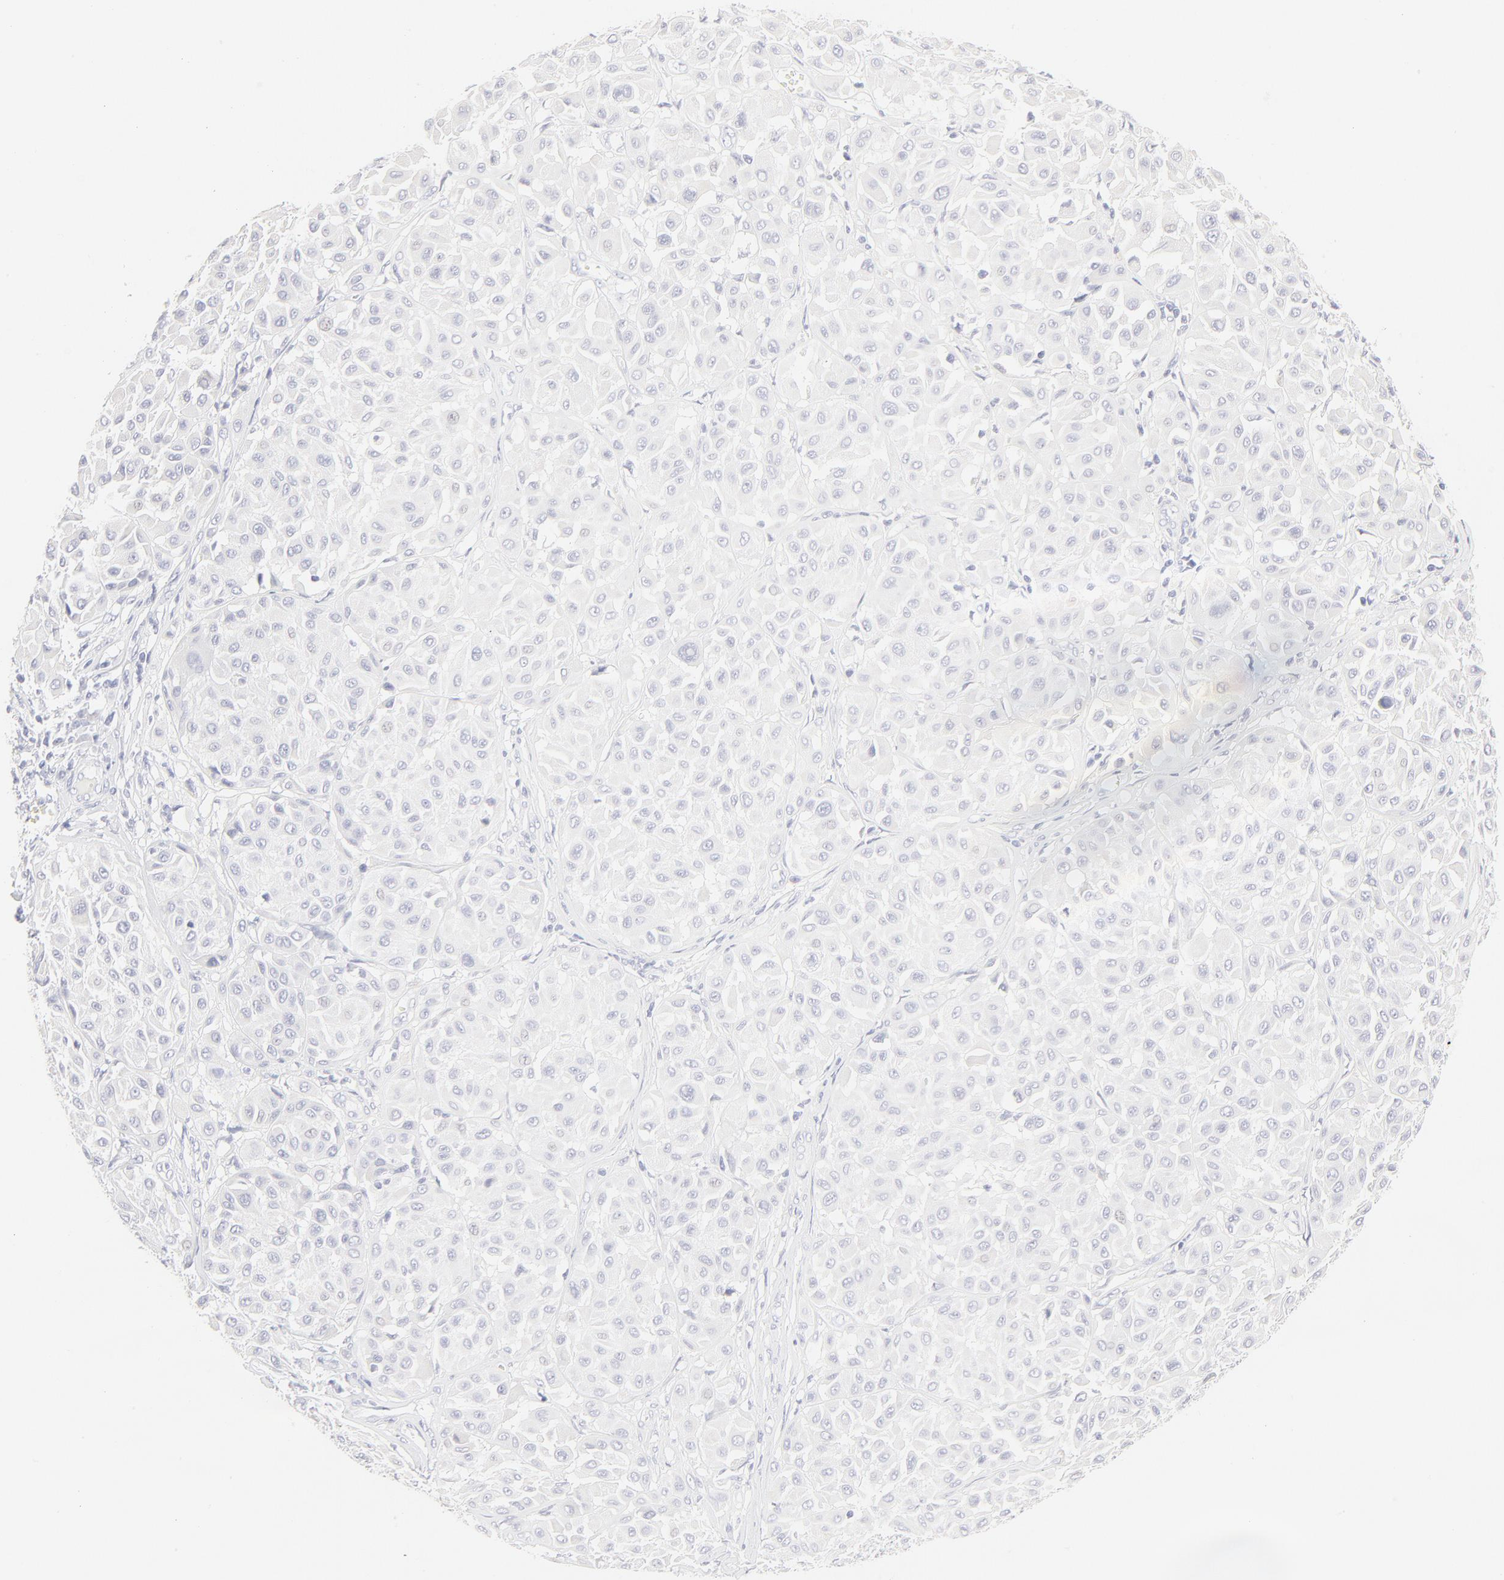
{"staining": {"intensity": "negative", "quantity": "none", "location": "none"}, "tissue": "melanoma", "cell_type": "Tumor cells", "image_type": "cancer", "snomed": [{"axis": "morphology", "description": "Malignant melanoma, Metastatic site"}, {"axis": "topography", "description": "Soft tissue"}], "caption": "Image shows no protein expression in tumor cells of melanoma tissue.", "gene": "ELF3", "patient": {"sex": "male", "age": 41}}